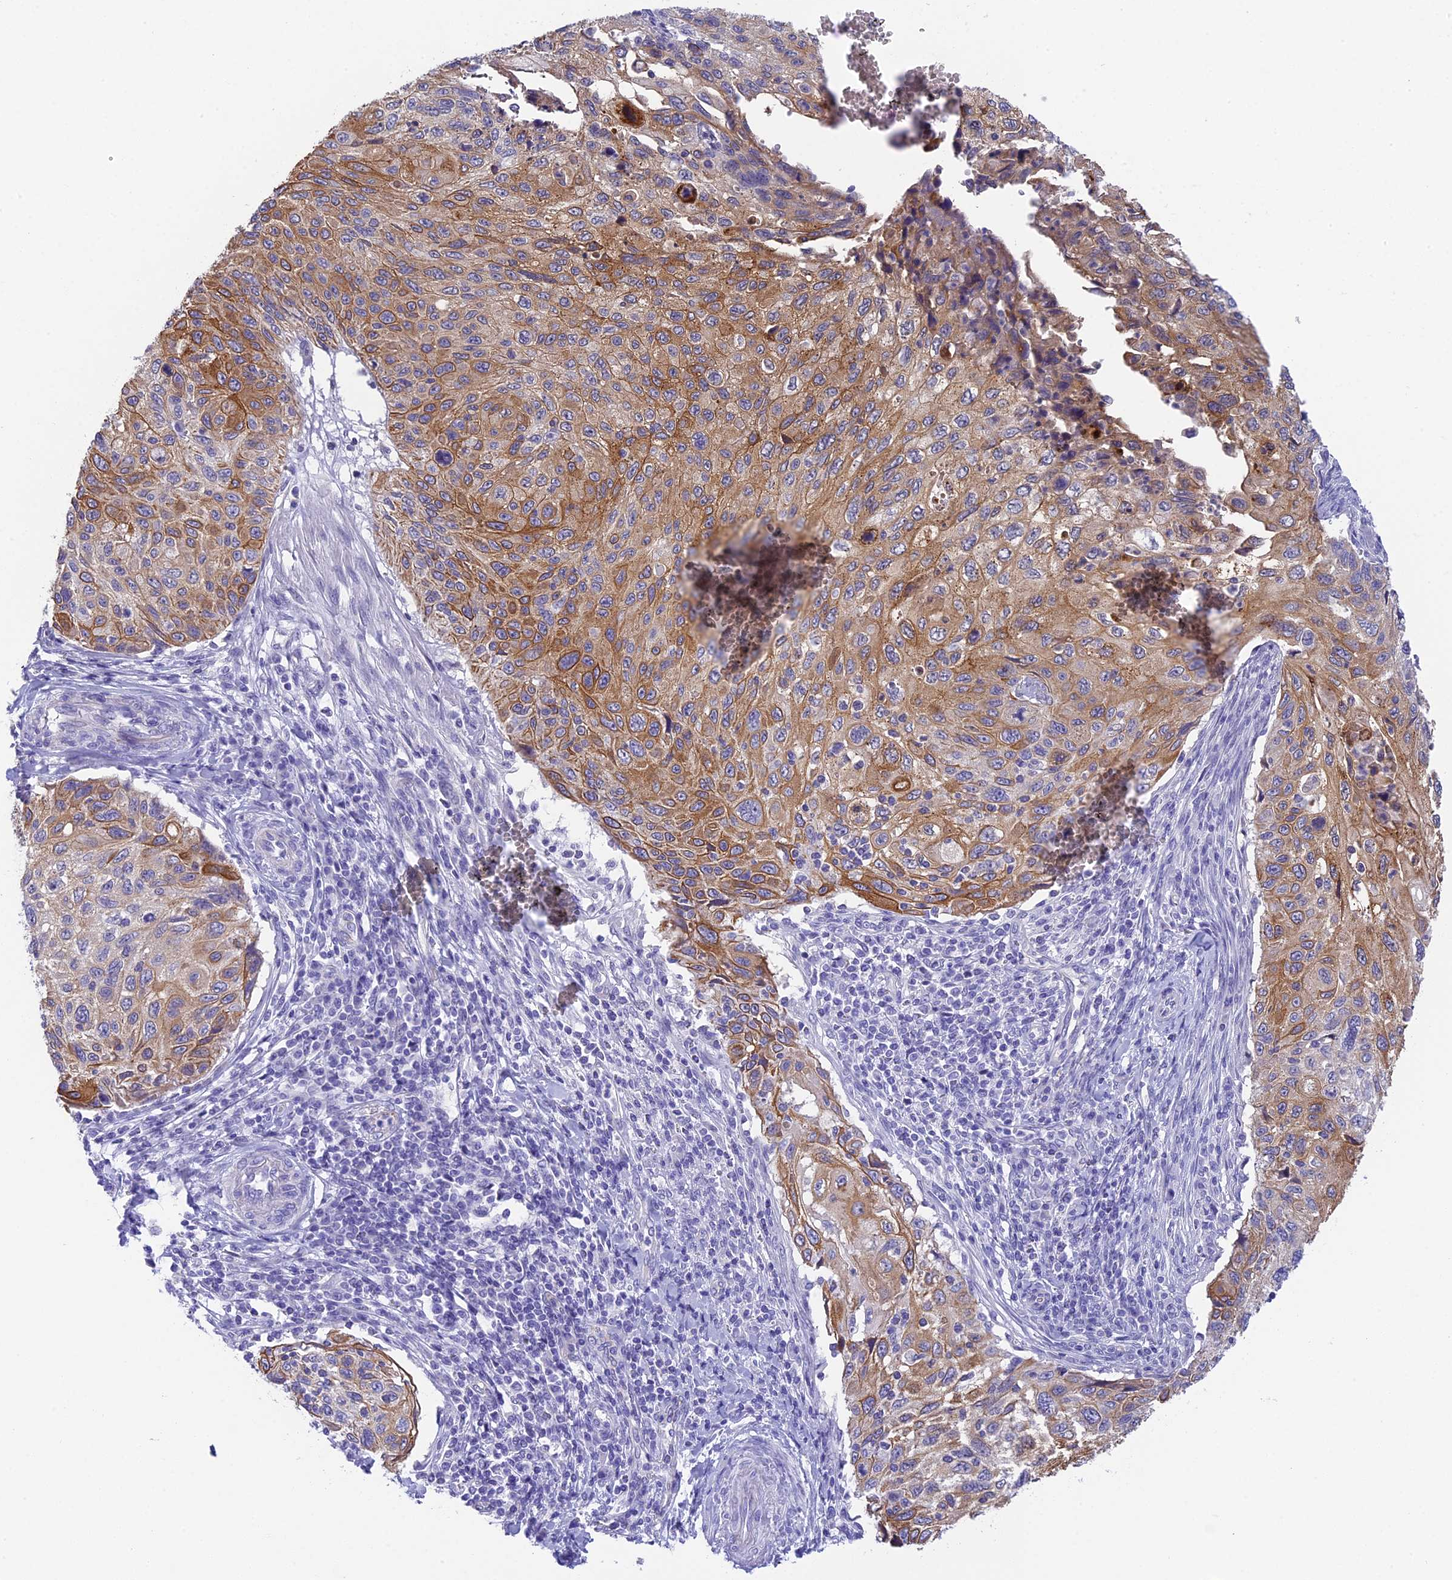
{"staining": {"intensity": "moderate", "quantity": "25%-75%", "location": "cytoplasmic/membranous"}, "tissue": "cervical cancer", "cell_type": "Tumor cells", "image_type": "cancer", "snomed": [{"axis": "morphology", "description": "Squamous cell carcinoma, NOS"}, {"axis": "topography", "description": "Cervix"}], "caption": "Human cervical cancer (squamous cell carcinoma) stained for a protein (brown) shows moderate cytoplasmic/membranous positive expression in approximately 25%-75% of tumor cells.", "gene": "TACSTD2", "patient": {"sex": "female", "age": 70}}